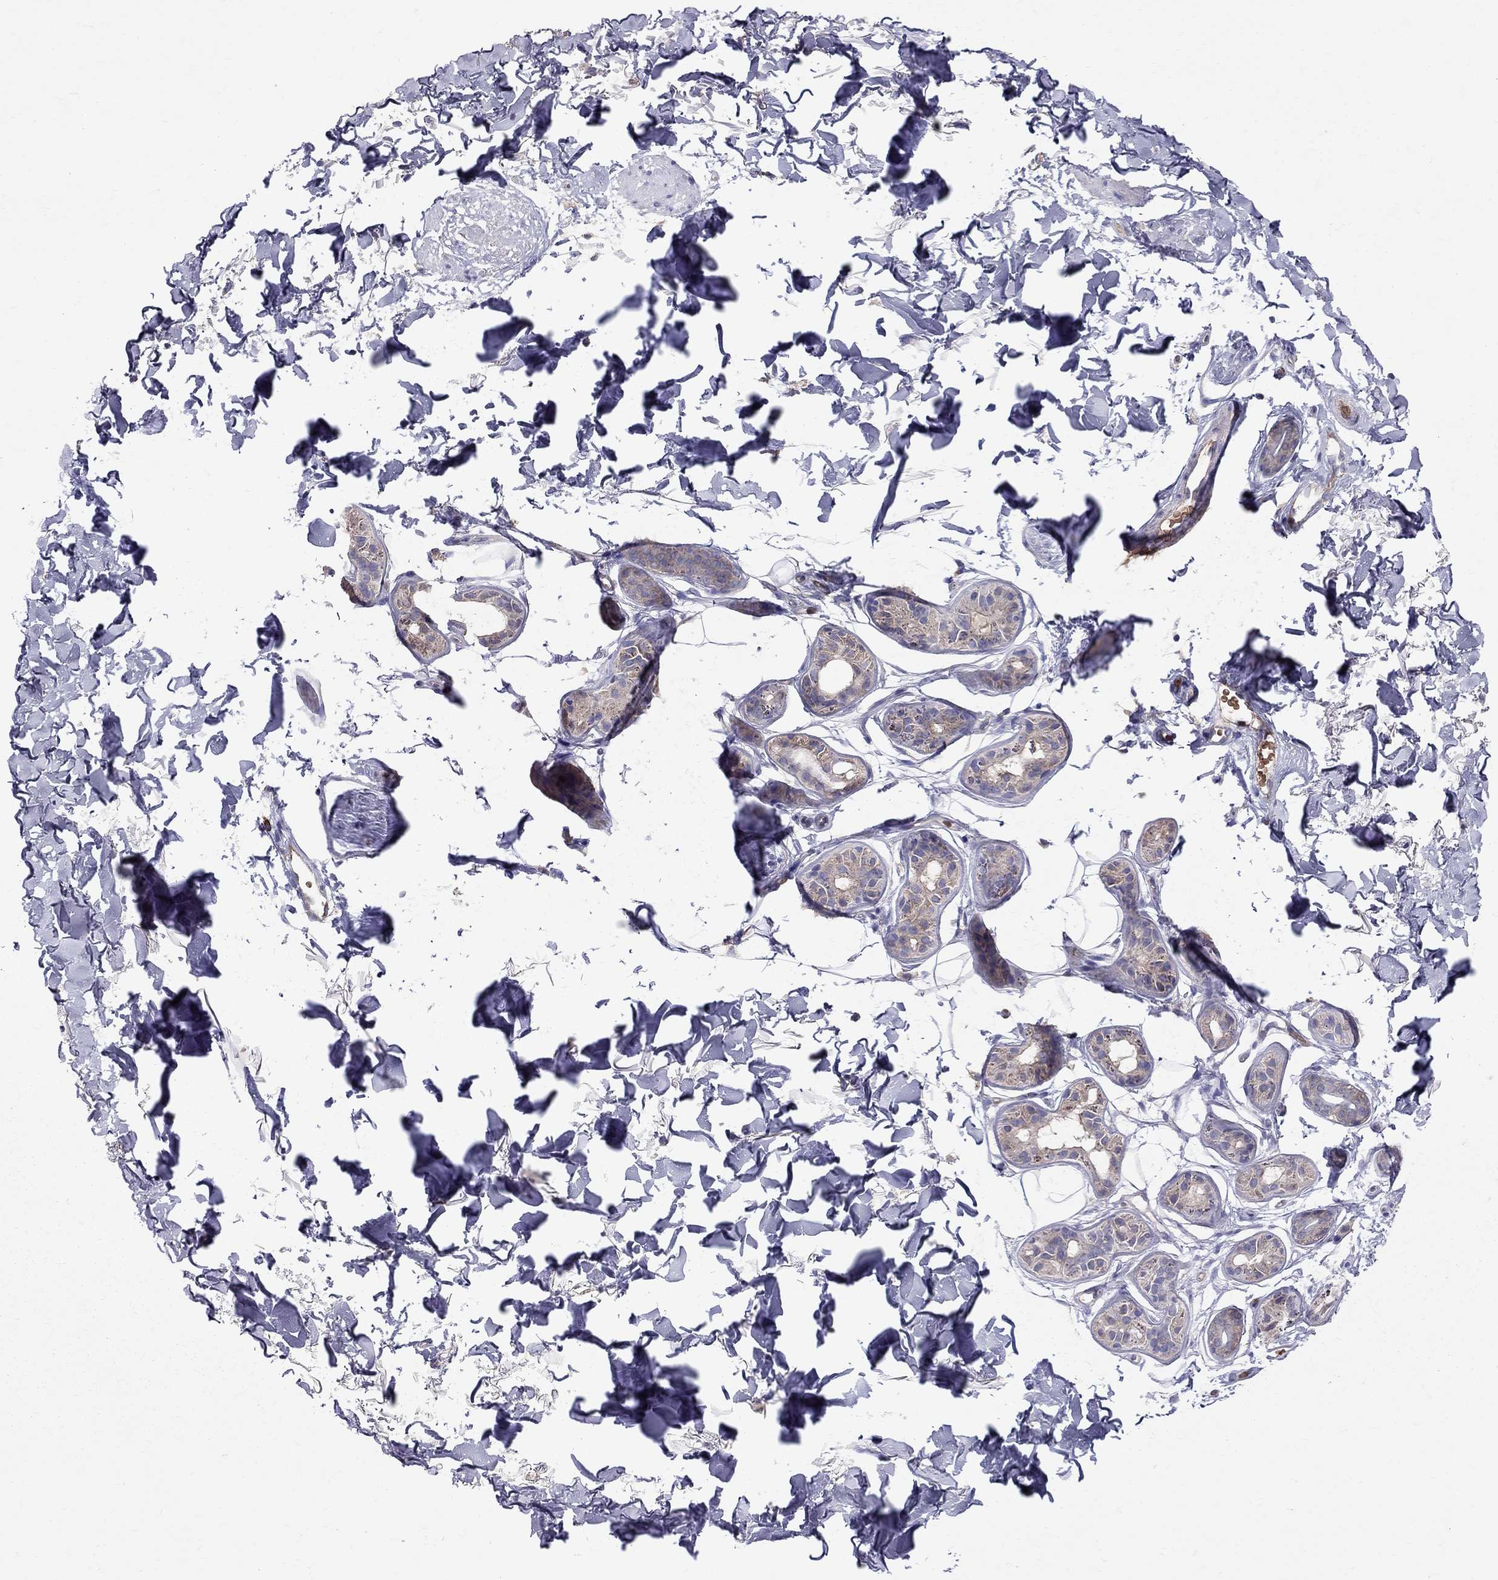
{"staining": {"intensity": "weak", "quantity": "<25%", "location": "cytoplasmic/membranous"}, "tissue": "skin cancer", "cell_type": "Tumor cells", "image_type": "cancer", "snomed": [{"axis": "morphology", "description": "Normal tissue, NOS"}, {"axis": "morphology", "description": "Basal cell carcinoma"}, {"axis": "topography", "description": "Skin"}], "caption": "The histopathology image shows no significant expression in tumor cells of skin cancer (basal cell carcinoma).", "gene": "PIK3CG", "patient": {"sex": "male", "age": 84}}